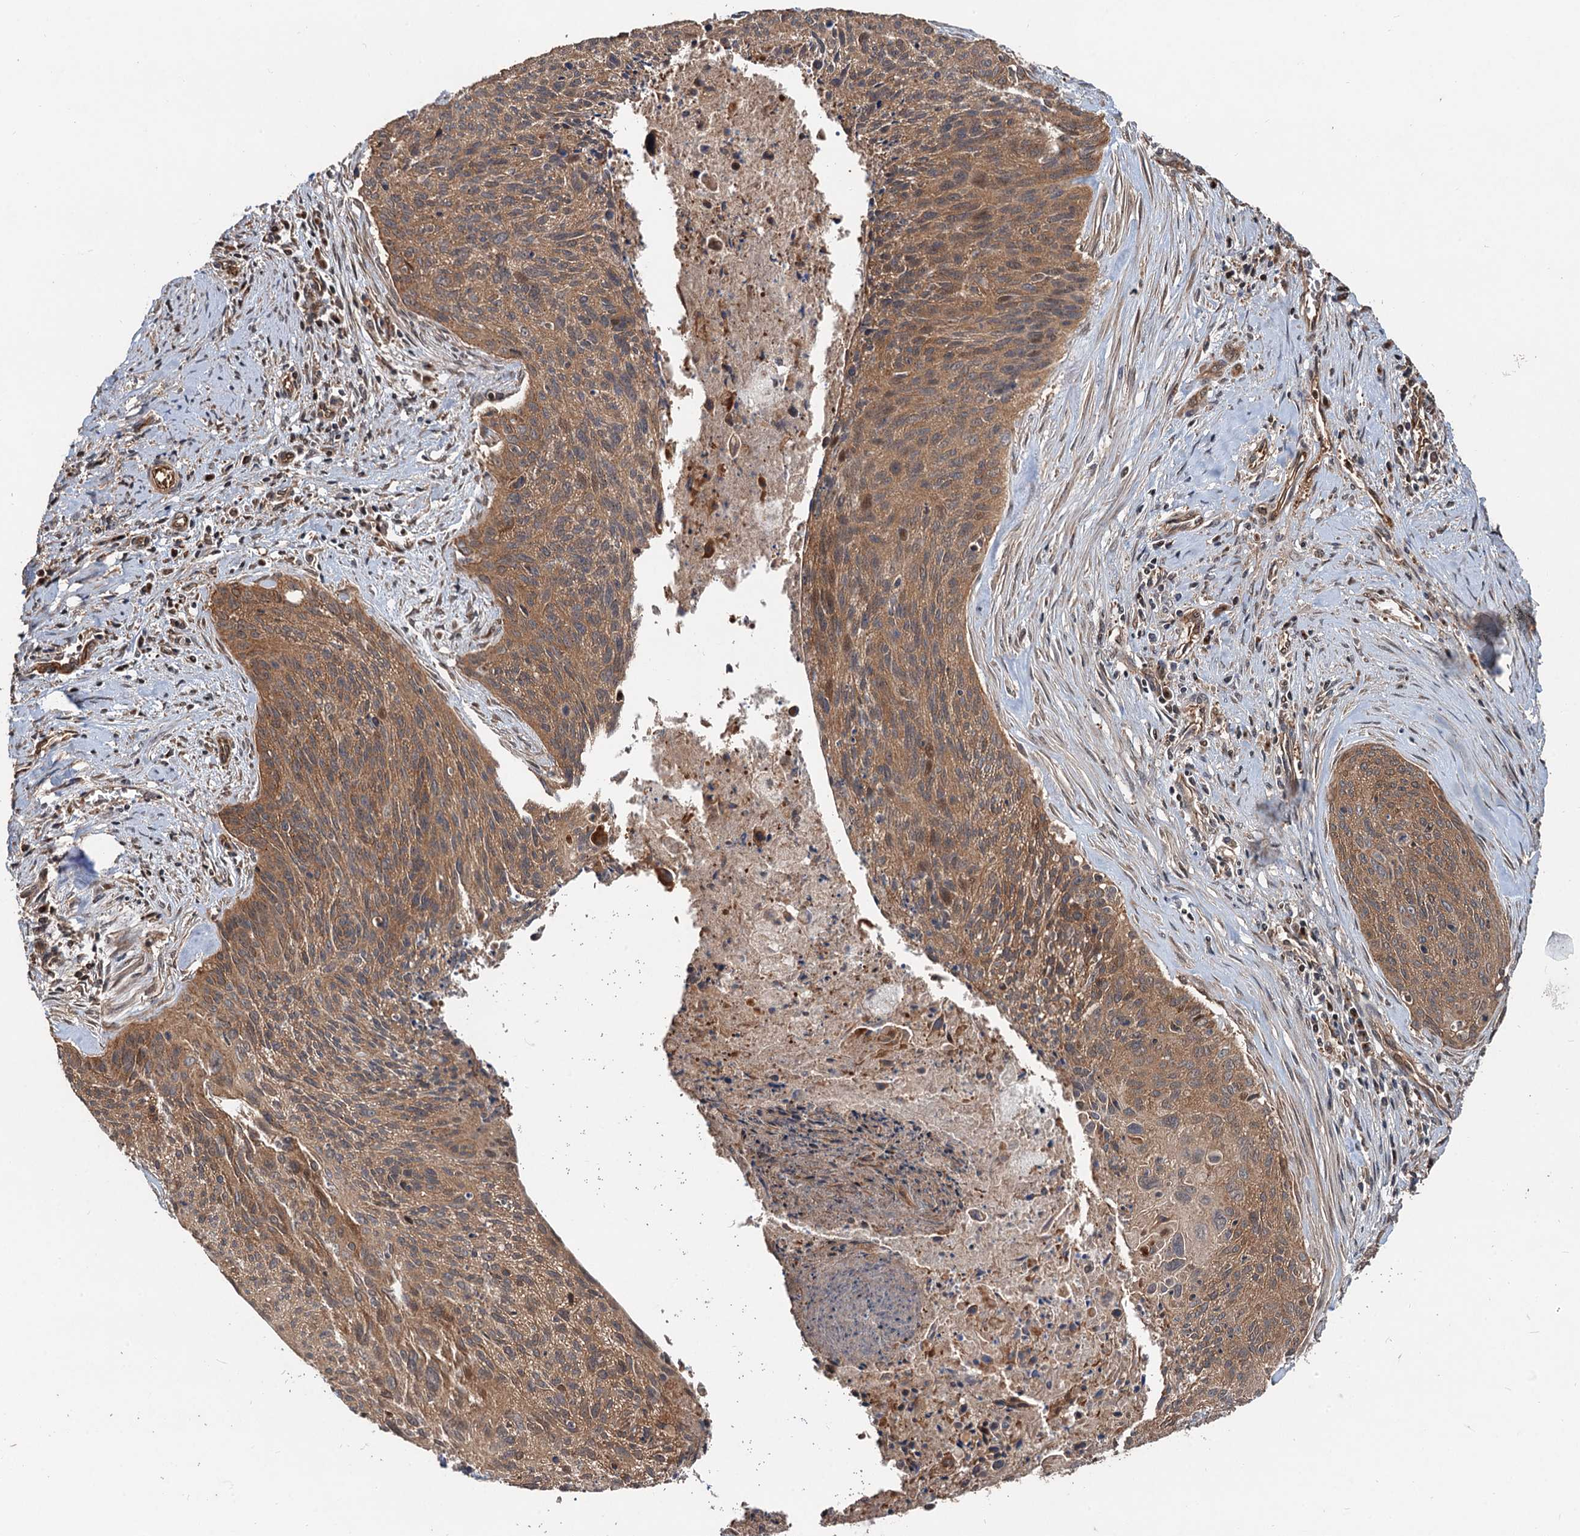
{"staining": {"intensity": "moderate", "quantity": ">75%", "location": "cytoplasmic/membranous"}, "tissue": "cervical cancer", "cell_type": "Tumor cells", "image_type": "cancer", "snomed": [{"axis": "morphology", "description": "Squamous cell carcinoma, NOS"}, {"axis": "topography", "description": "Cervix"}], "caption": "Moderate cytoplasmic/membranous protein expression is seen in approximately >75% of tumor cells in cervical cancer (squamous cell carcinoma).", "gene": "DEXI", "patient": {"sex": "female", "age": 55}}